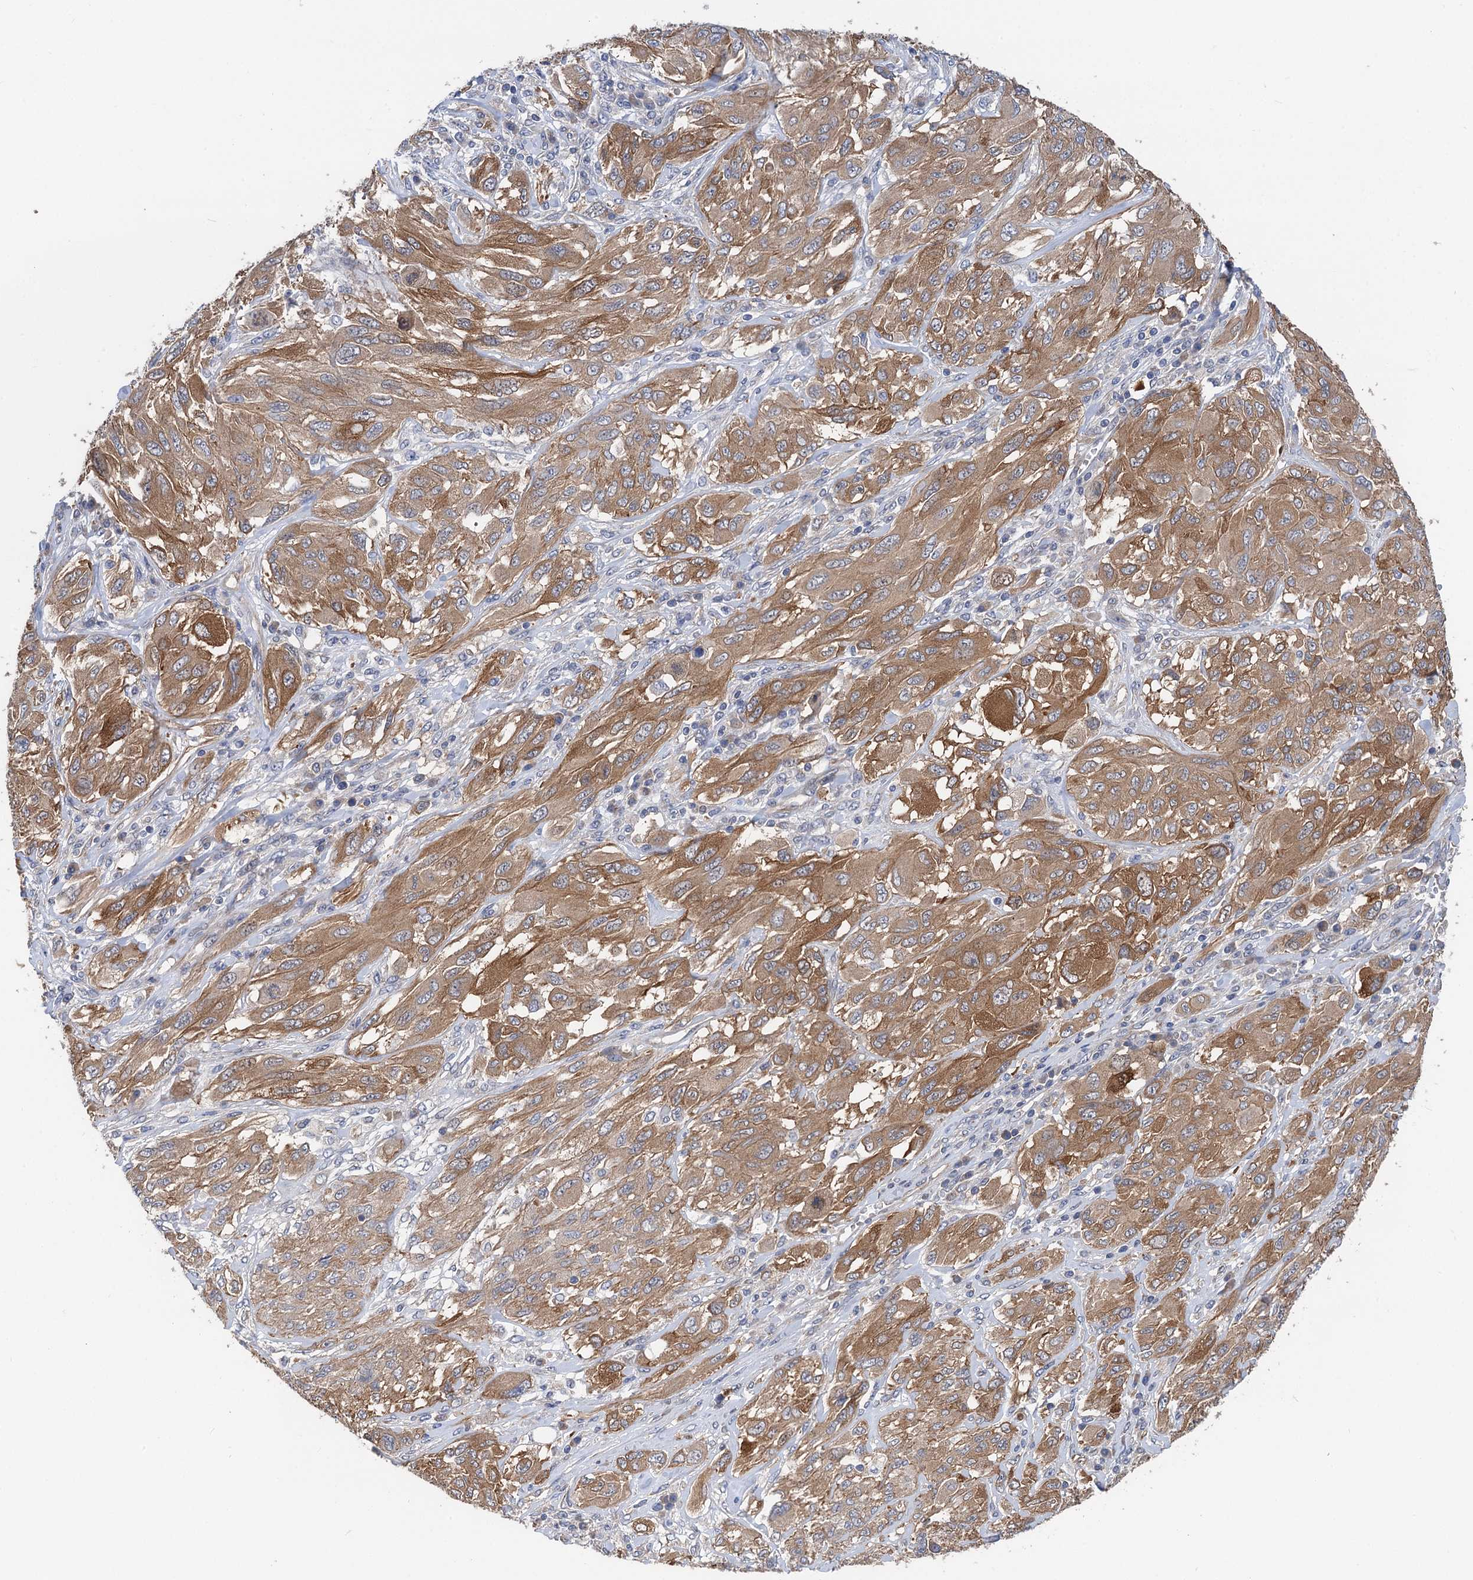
{"staining": {"intensity": "moderate", "quantity": ">75%", "location": "cytoplasmic/membranous"}, "tissue": "melanoma", "cell_type": "Tumor cells", "image_type": "cancer", "snomed": [{"axis": "morphology", "description": "Malignant melanoma, NOS"}, {"axis": "topography", "description": "Skin"}], "caption": "DAB (3,3'-diaminobenzidine) immunohistochemical staining of human malignant melanoma displays moderate cytoplasmic/membranous protein positivity in about >75% of tumor cells. (Brightfield microscopy of DAB IHC at high magnification).", "gene": "PJA2", "patient": {"sex": "female", "age": 91}}